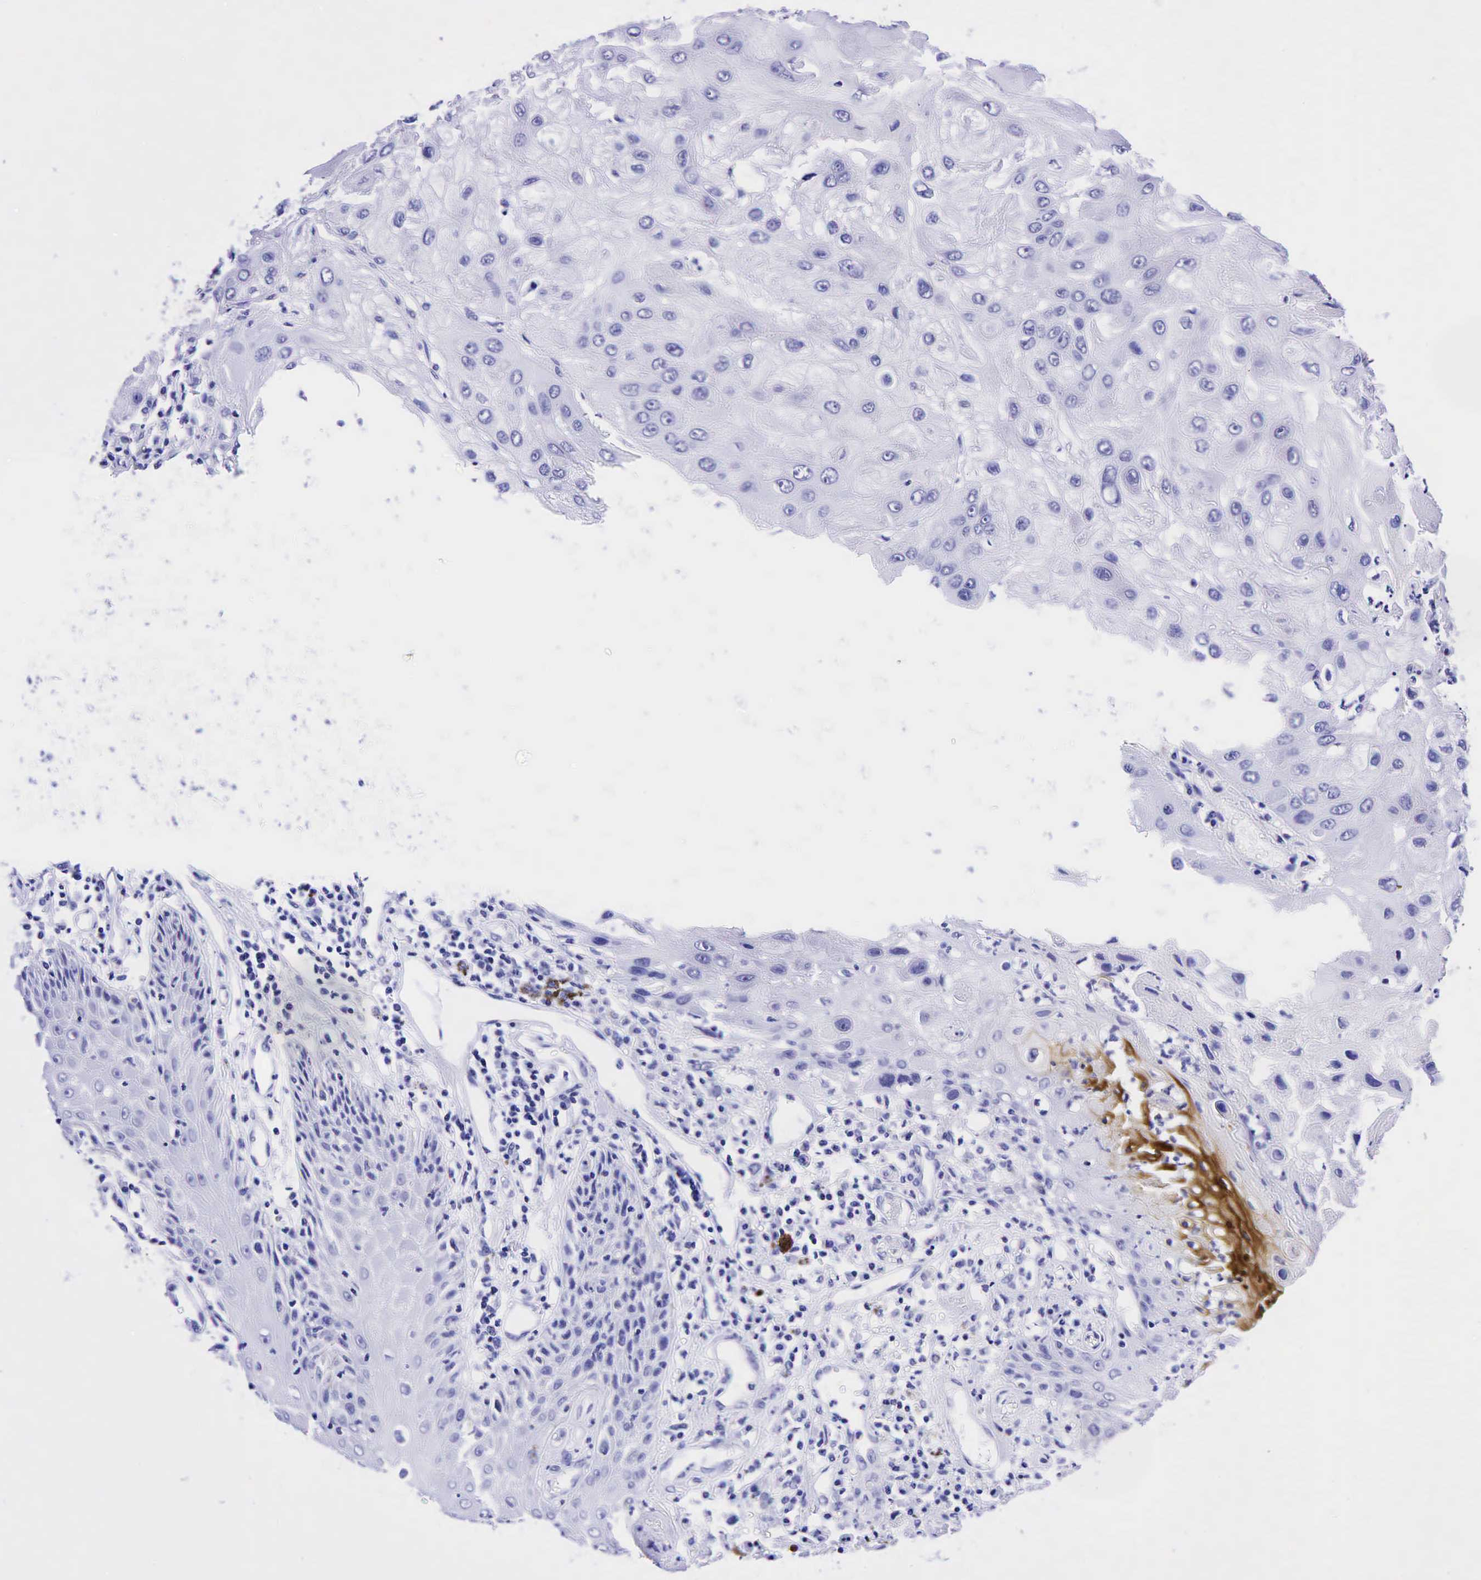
{"staining": {"intensity": "weak", "quantity": "<25%", "location": "cytoplasmic/membranous"}, "tissue": "skin cancer", "cell_type": "Tumor cells", "image_type": "cancer", "snomed": [{"axis": "morphology", "description": "Squamous cell carcinoma, NOS"}, {"axis": "topography", "description": "Skin"}, {"axis": "topography", "description": "Anal"}], "caption": "Immunohistochemistry of human squamous cell carcinoma (skin) shows no staining in tumor cells.", "gene": "CEACAM5", "patient": {"sex": "male", "age": 61}}